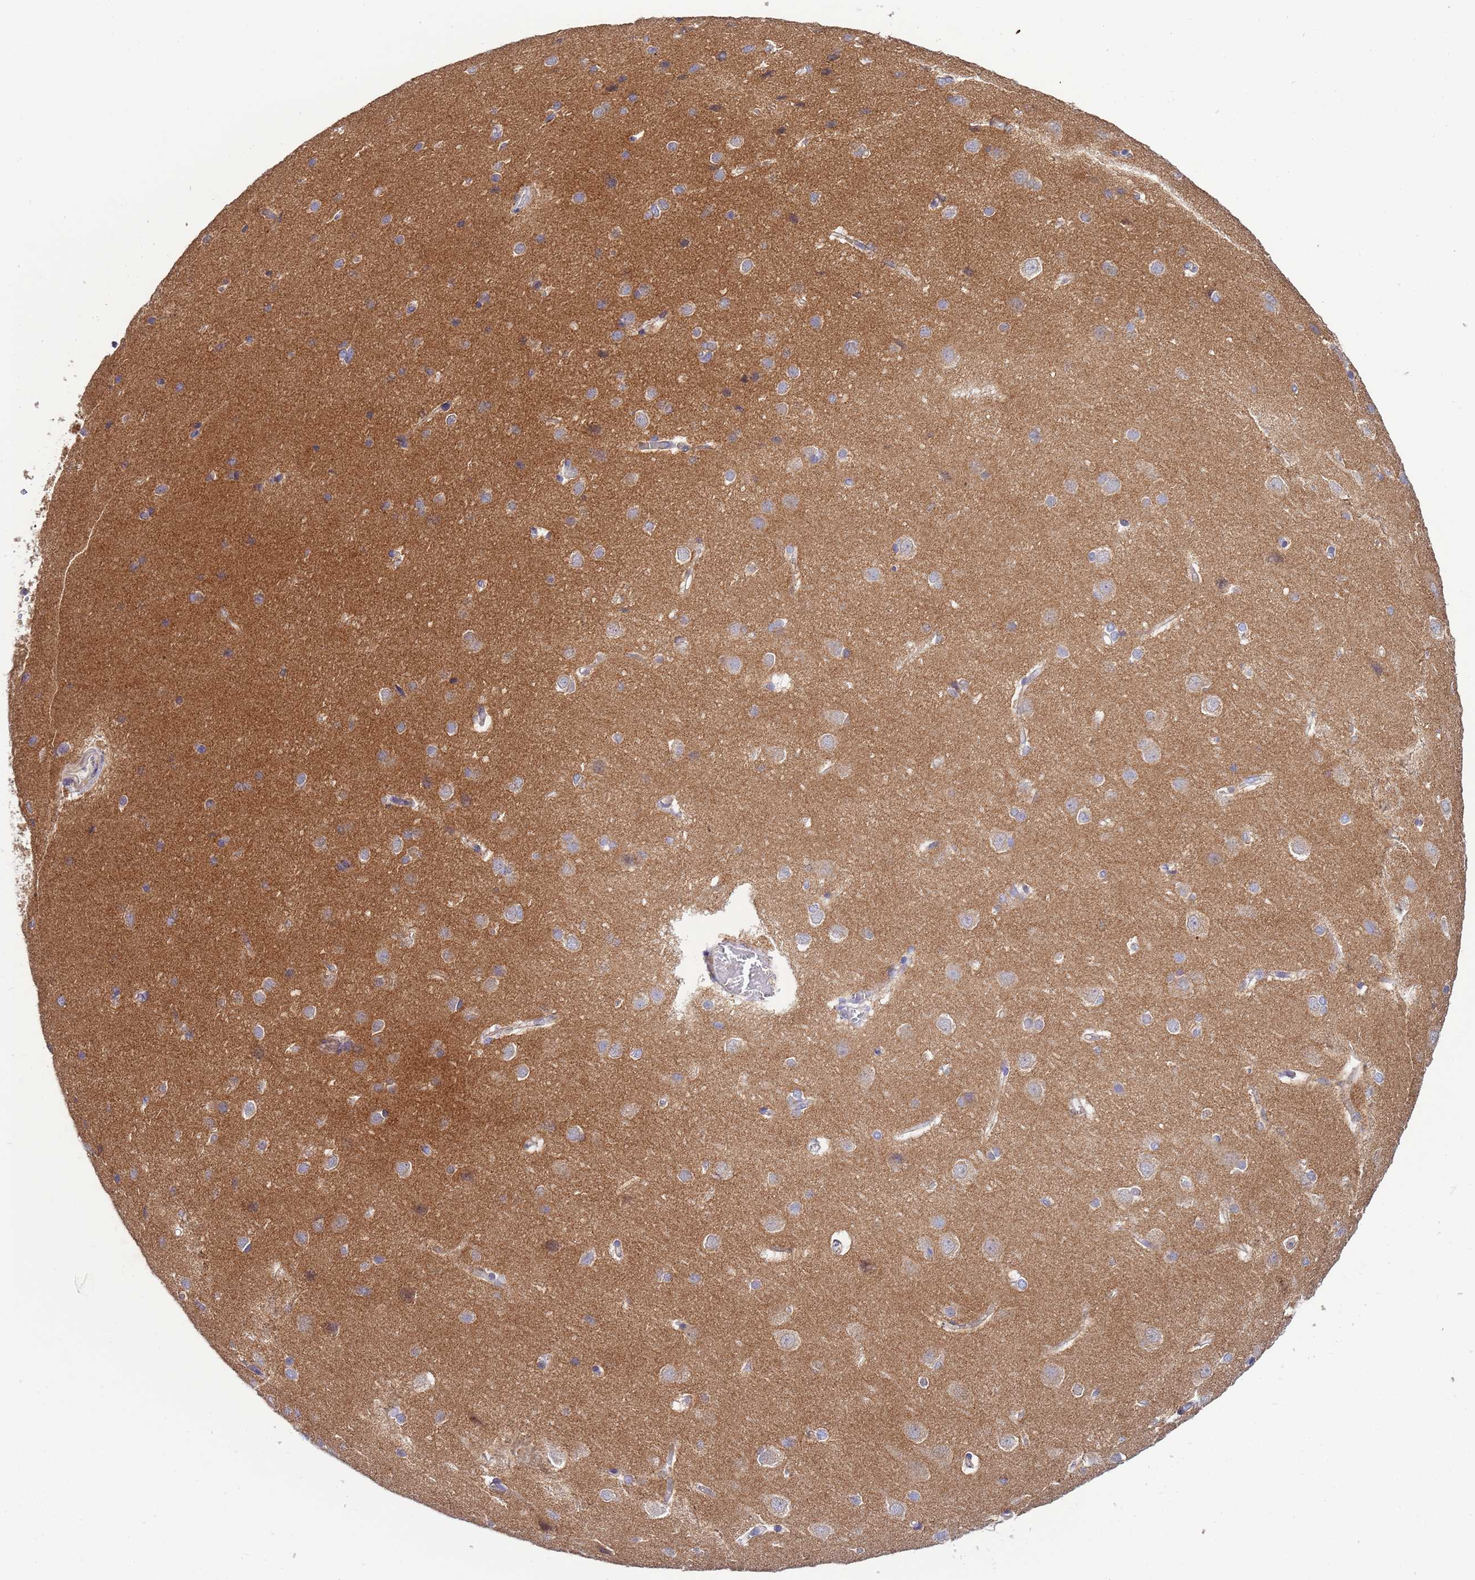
{"staining": {"intensity": "negative", "quantity": "none", "location": "none"}, "tissue": "cerebral cortex", "cell_type": "Endothelial cells", "image_type": "normal", "snomed": [{"axis": "morphology", "description": "Normal tissue, NOS"}, {"axis": "topography", "description": "Cerebral cortex"}], "caption": "Immunohistochemical staining of benign human cerebral cortex demonstrates no significant expression in endothelial cells.", "gene": "CDC34", "patient": {"sex": "male", "age": 37}}